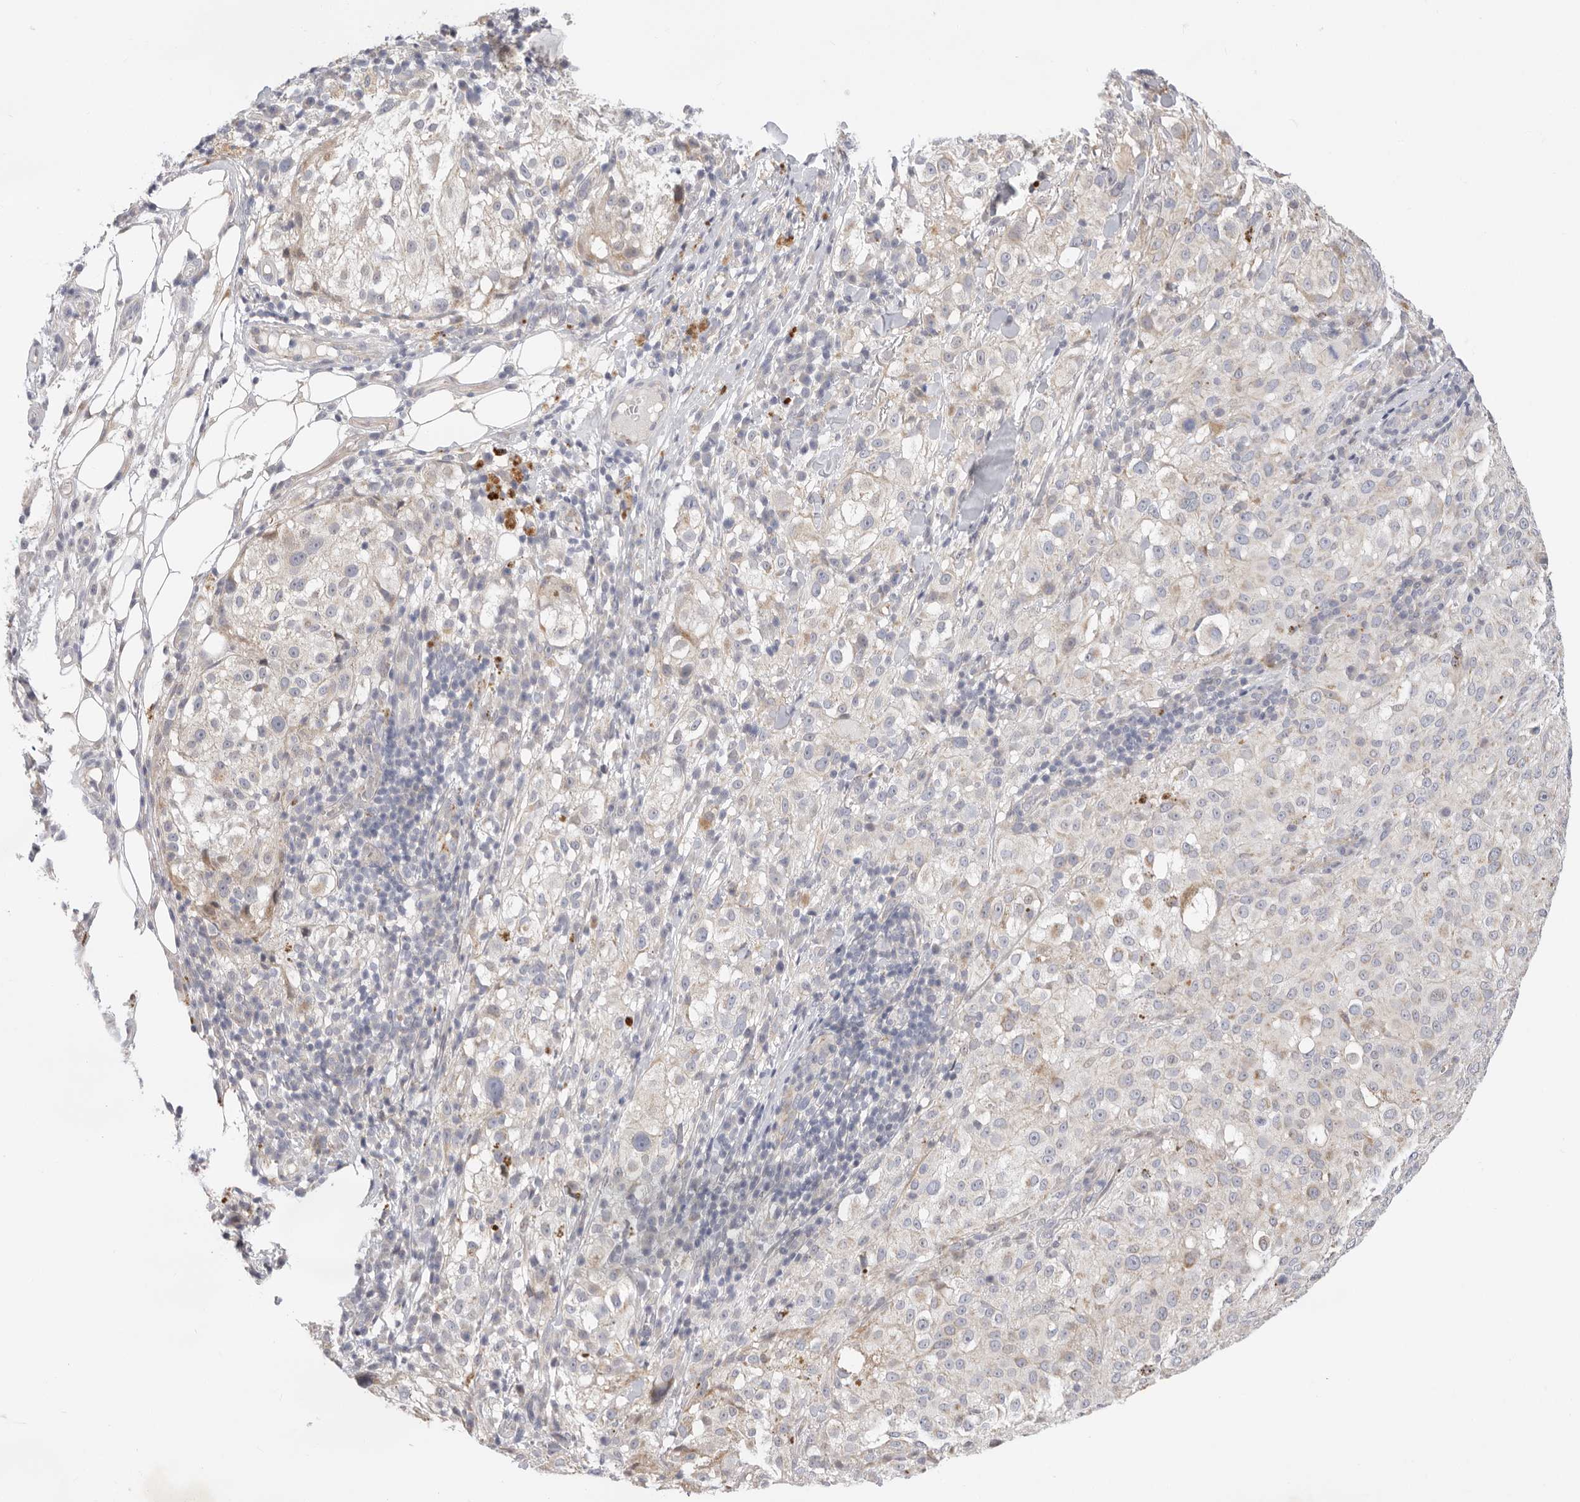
{"staining": {"intensity": "negative", "quantity": "none", "location": "none"}, "tissue": "melanoma", "cell_type": "Tumor cells", "image_type": "cancer", "snomed": [{"axis": "morphology", "description": "Necrosis, NOS"}, {"axis": "morphology", "description": "Malignant melanoma, NOS"}, {"axis": "topography", "description": "Skin"}], "caption": "The image displays no significant positivity in tumor cells of malignant melanoma. (Stains: DAB IHC with hematoxylin counter stain, Microscopy: brightfield microscopy at high magnification).", "gene": "USH1C", "patient": {"sex": "female", "age": 87}}